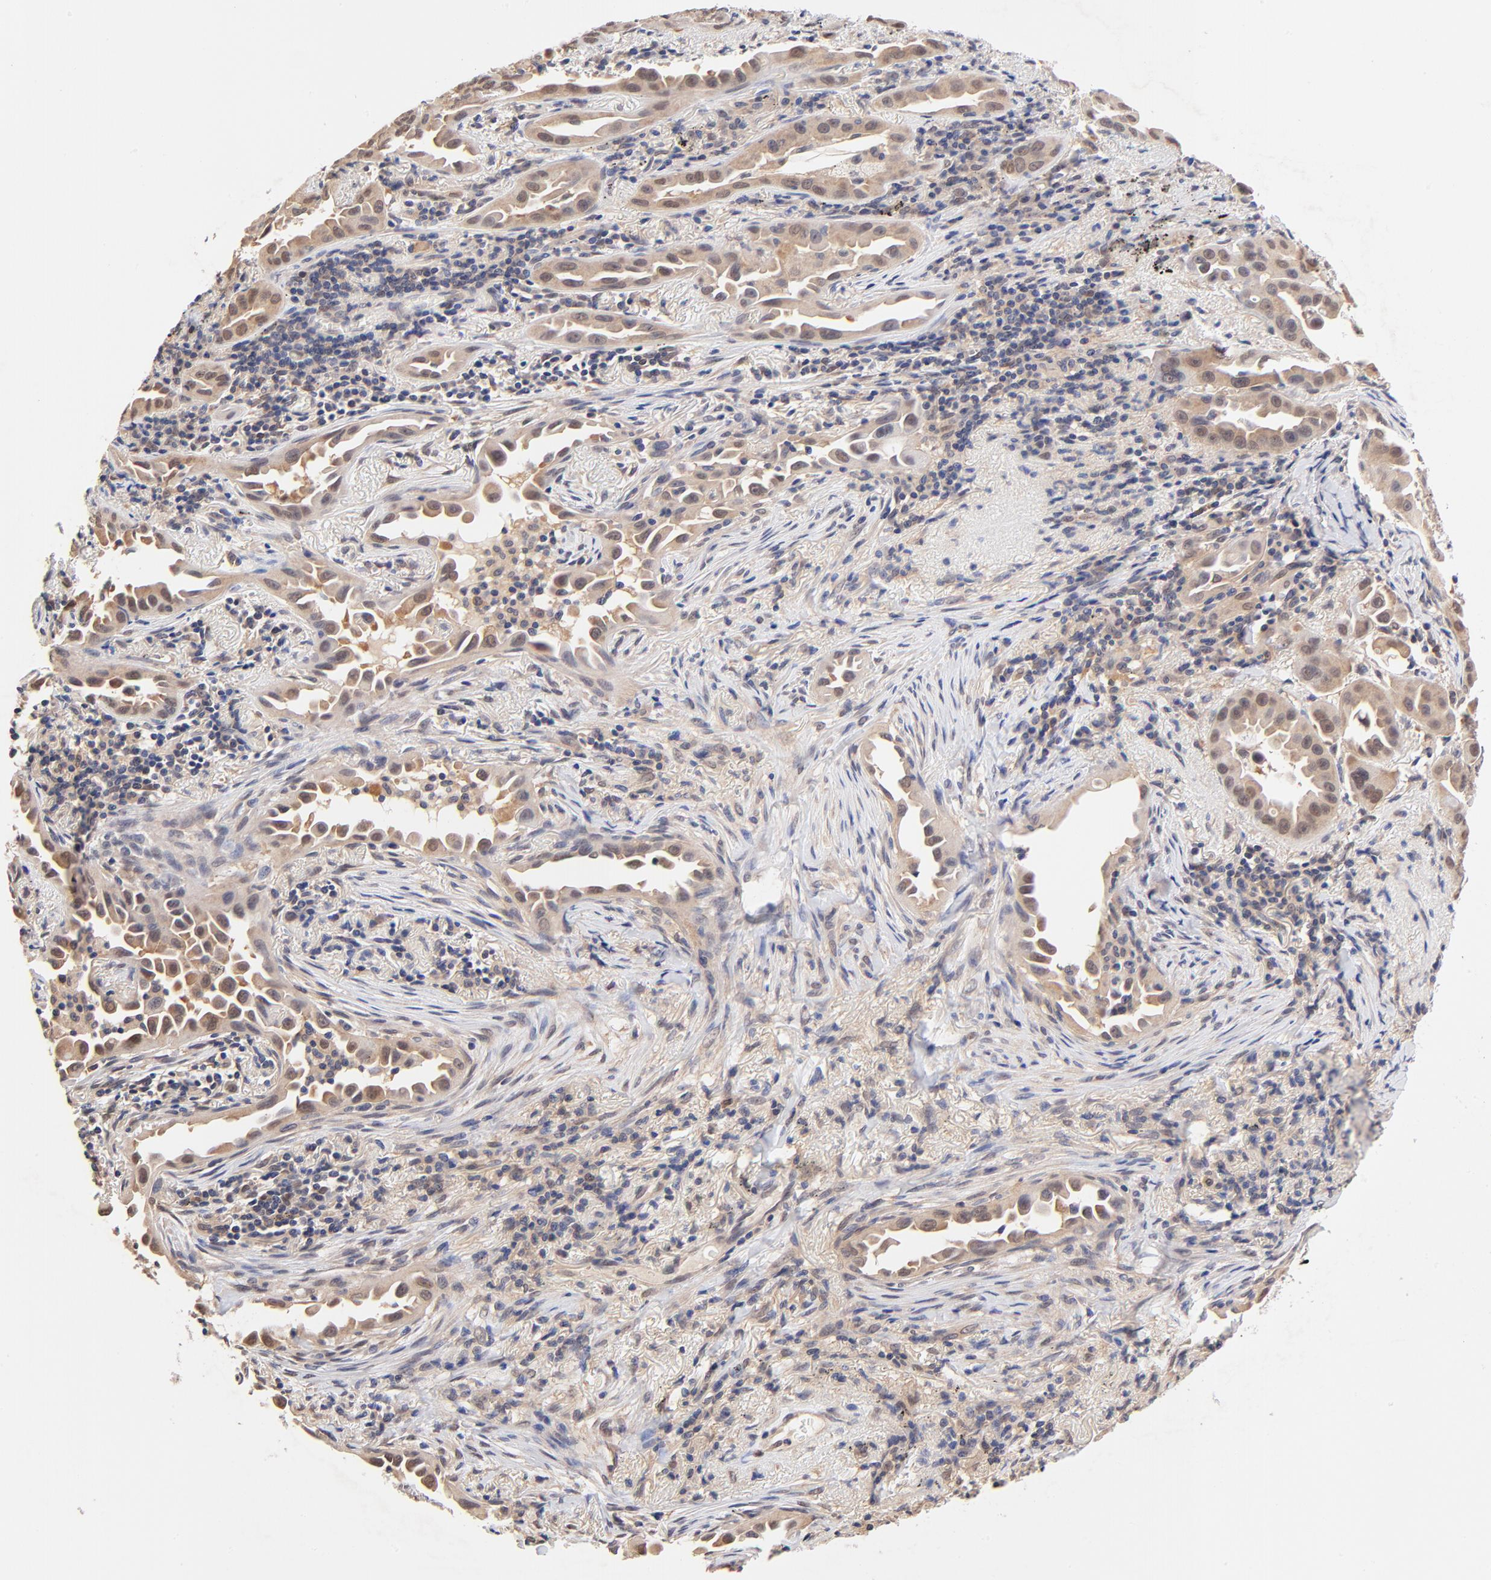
{"staining": {"intensity": "moderate", "quantity": "25%-75%", "location": "cytoplasmic/membranous"}, "tissue": "lung cancer", "cell_type": "Tumor cells", "image_type": "cancer", "snomed": [{"axis": "morphology", "description": "Normal tissue, NOS"}, {"axis": "morphology", "description": "Adenocarcinoma, NOS"}, {"axis": "topography", "description": "Bronchus"}], "caption": "Immunohistochemical staining of adenocarcinoma (lung) shows medium levels of moderate cytoplasmic/membranous protein expression in about 25%-75% of tumor cells.", "gene": "TXNL1", "patient": {"sex": "male", "age": 68}}